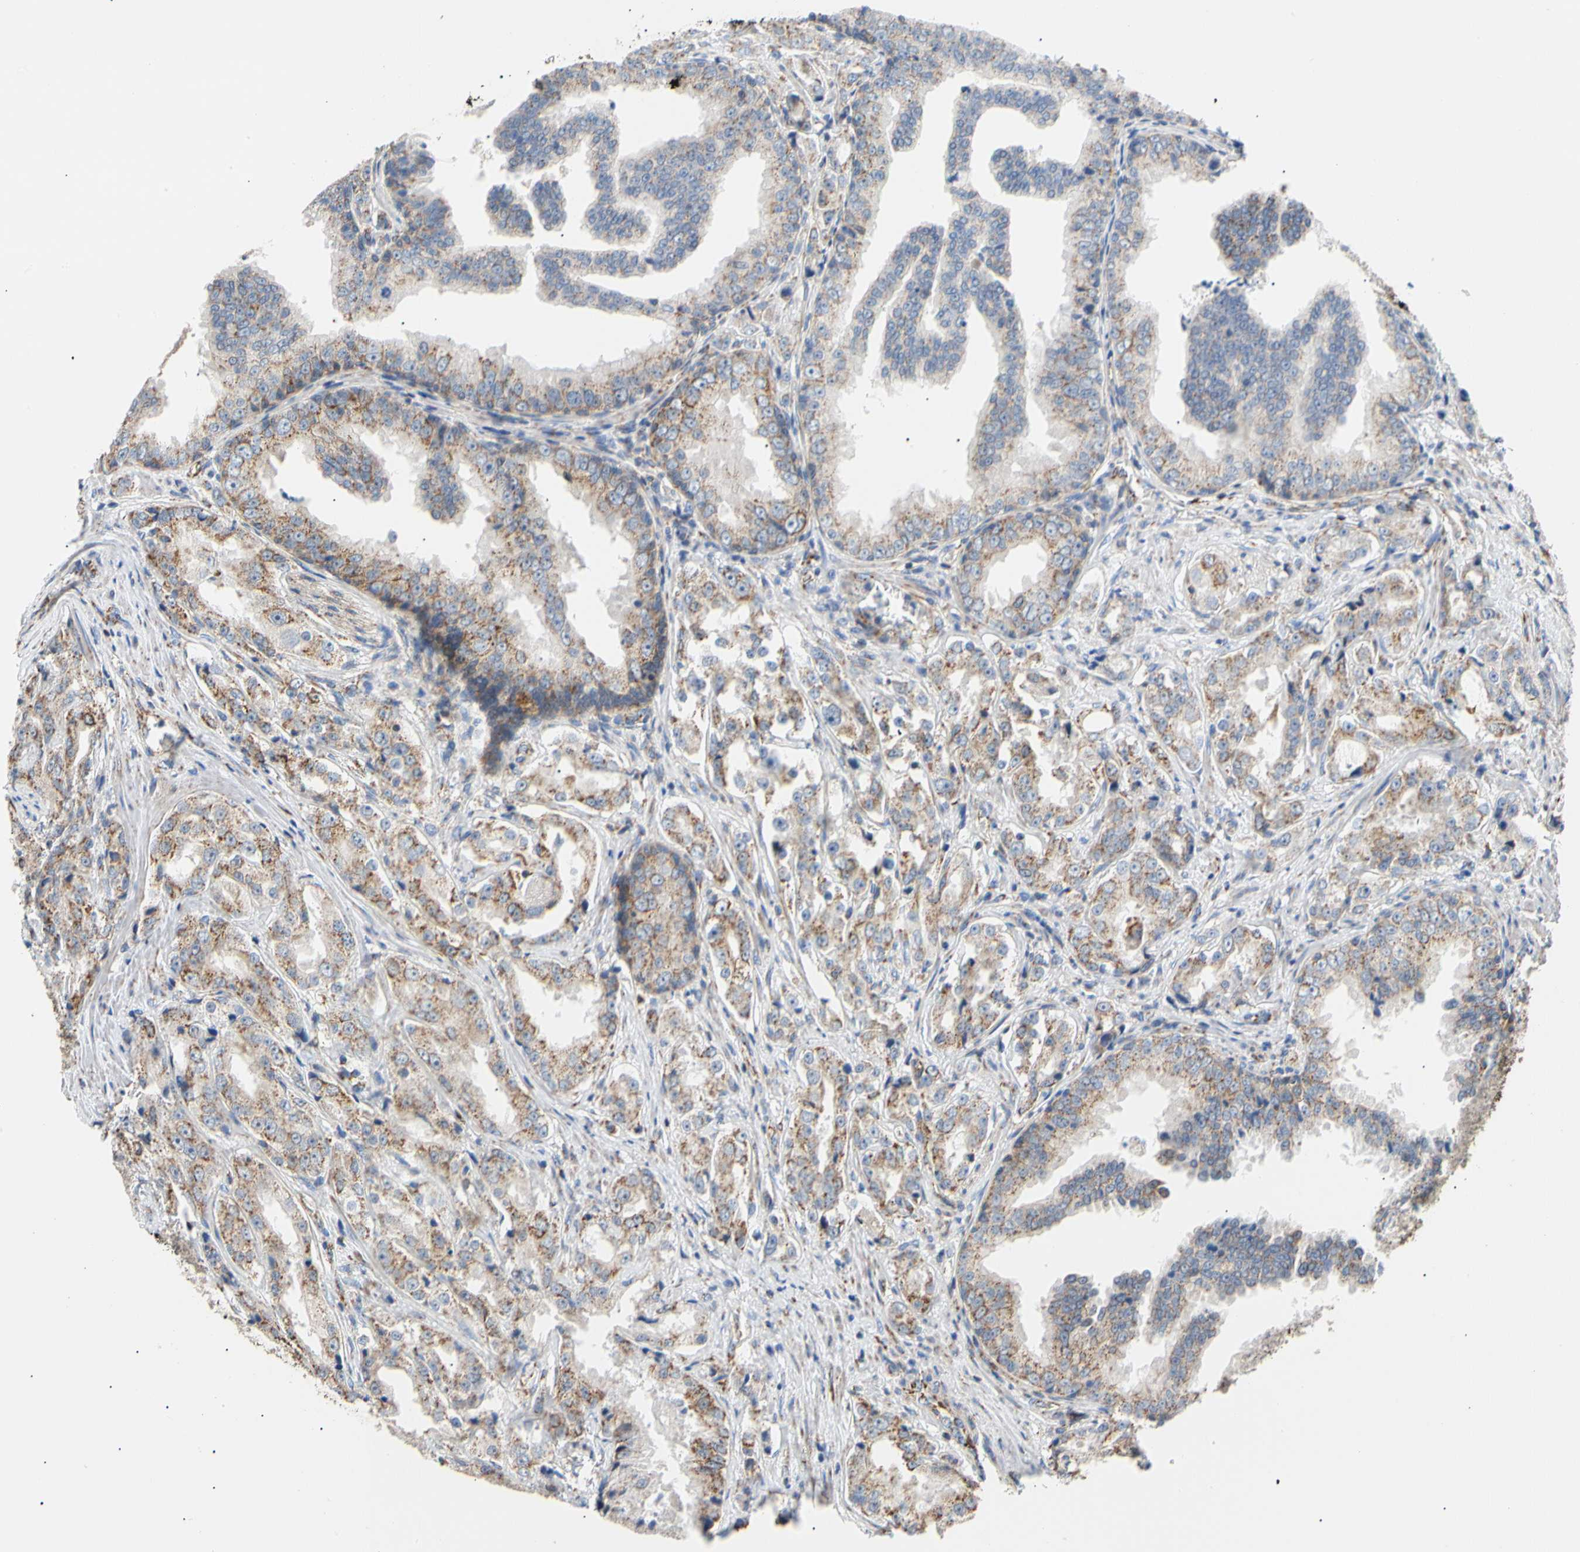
{"staining": {"intensity": "moderate", "quantity": ">75%", "location": "cytoplasmic/membranous"}, "tissue": "prostate cancer", "cell_type": "Tumor cells", "image_type": "cancer", "snomed": [{"axis": "morphology", "description": "Adenocarcinoma, High grade"}, {"axis": "topography", "description": "Prostate"}], "caption": "Prostate cancer stained for a protein reveals moderate cytoplasmic/membranous positivity in tumor cells.", "gene": "ACAT1", "patient": {"sex": "male", "age": 73}}